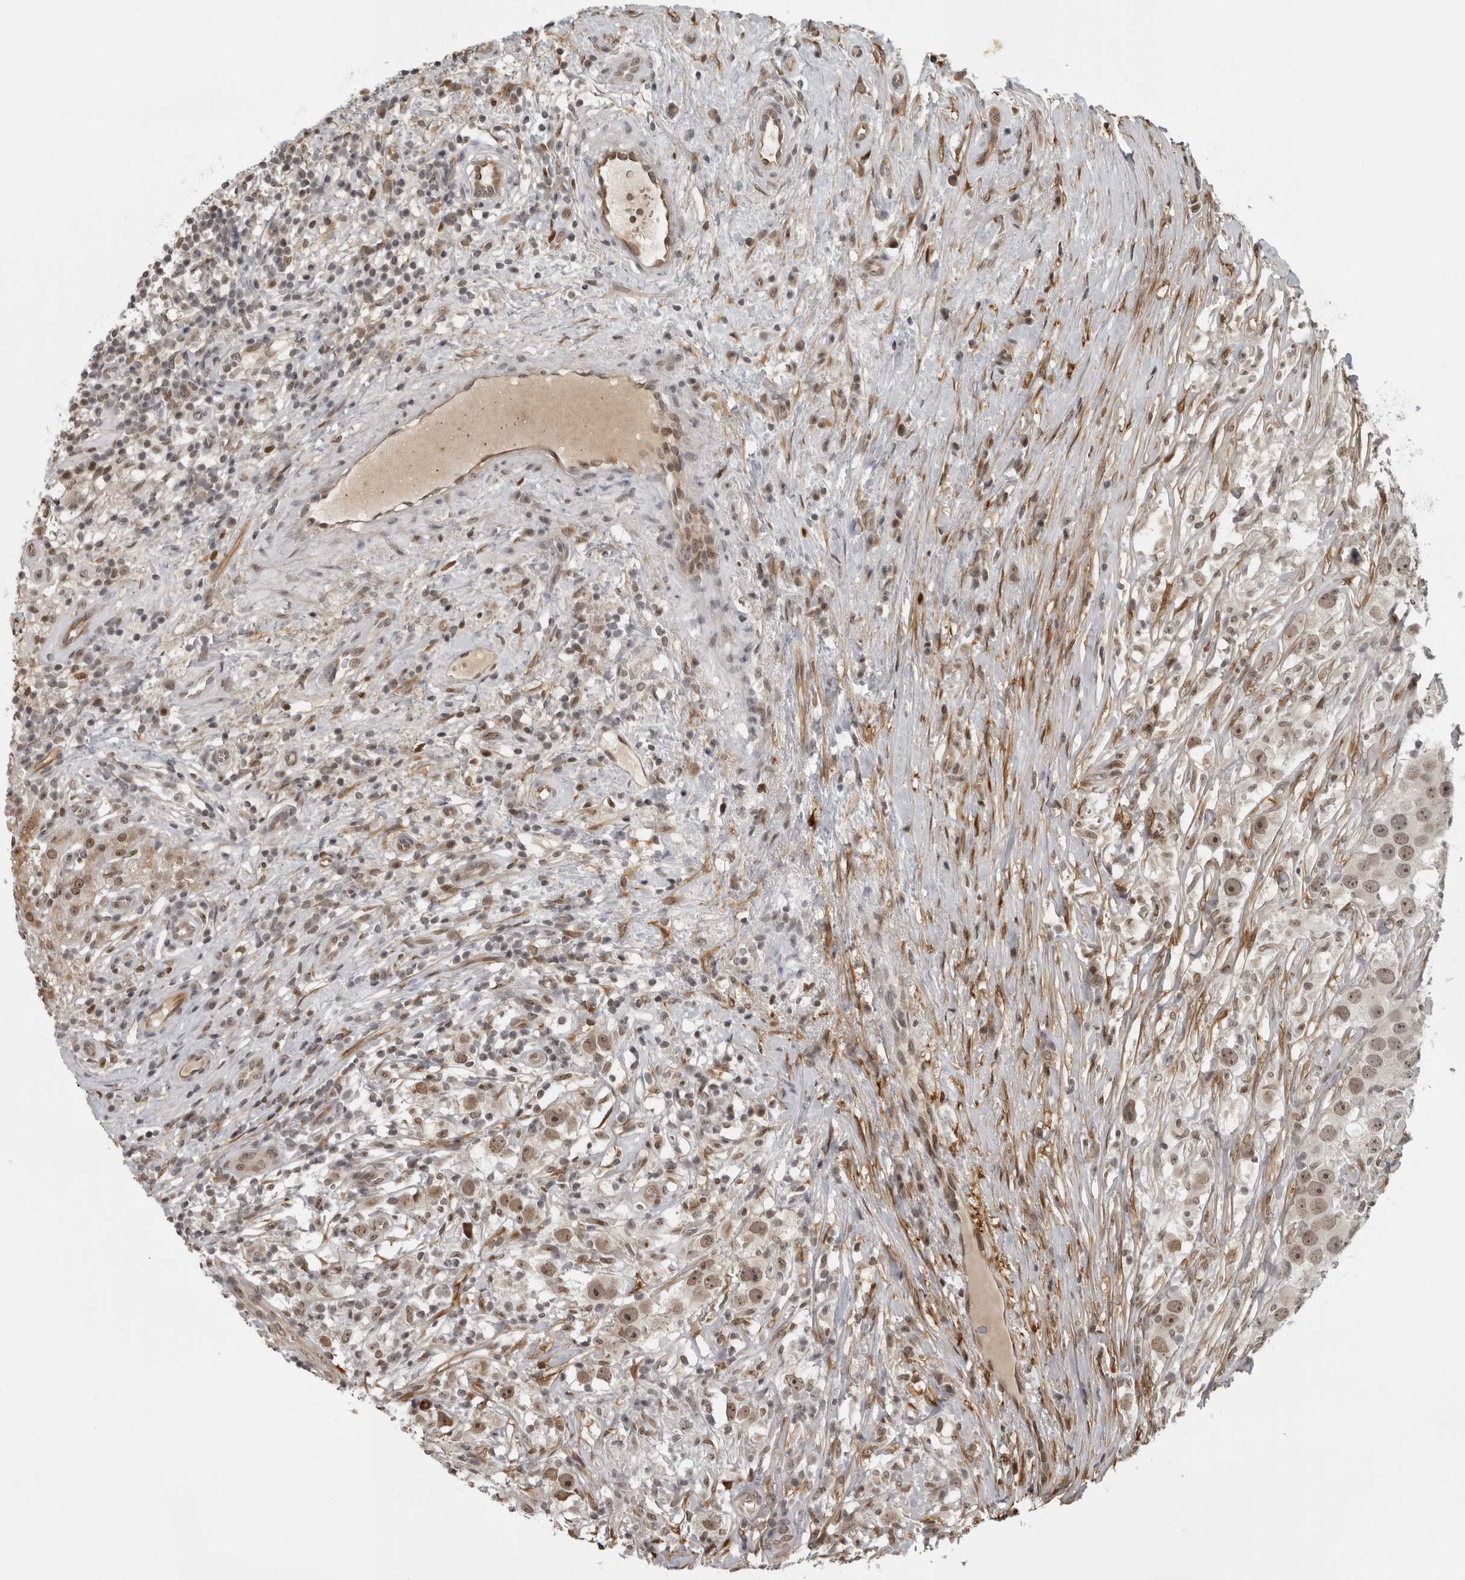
{"staining": {"intensity": "weak", "quantity": "25%-75%", "location": "nuclear"}, "tissue": "testis cancer", "cell_type": "Tumor cells", "image_type": "cancer", "snomed": [{"axis": "morphology", "description": "Seminoma, NOS"}, {"axis": "topography", "description": "Testis"}], "caption": "A brown stain labels weak nuclear staining of a protein in human testis seminoma tumor cells.", "gene": "MAF", "patient": {"sex": "male", "age": 49}}